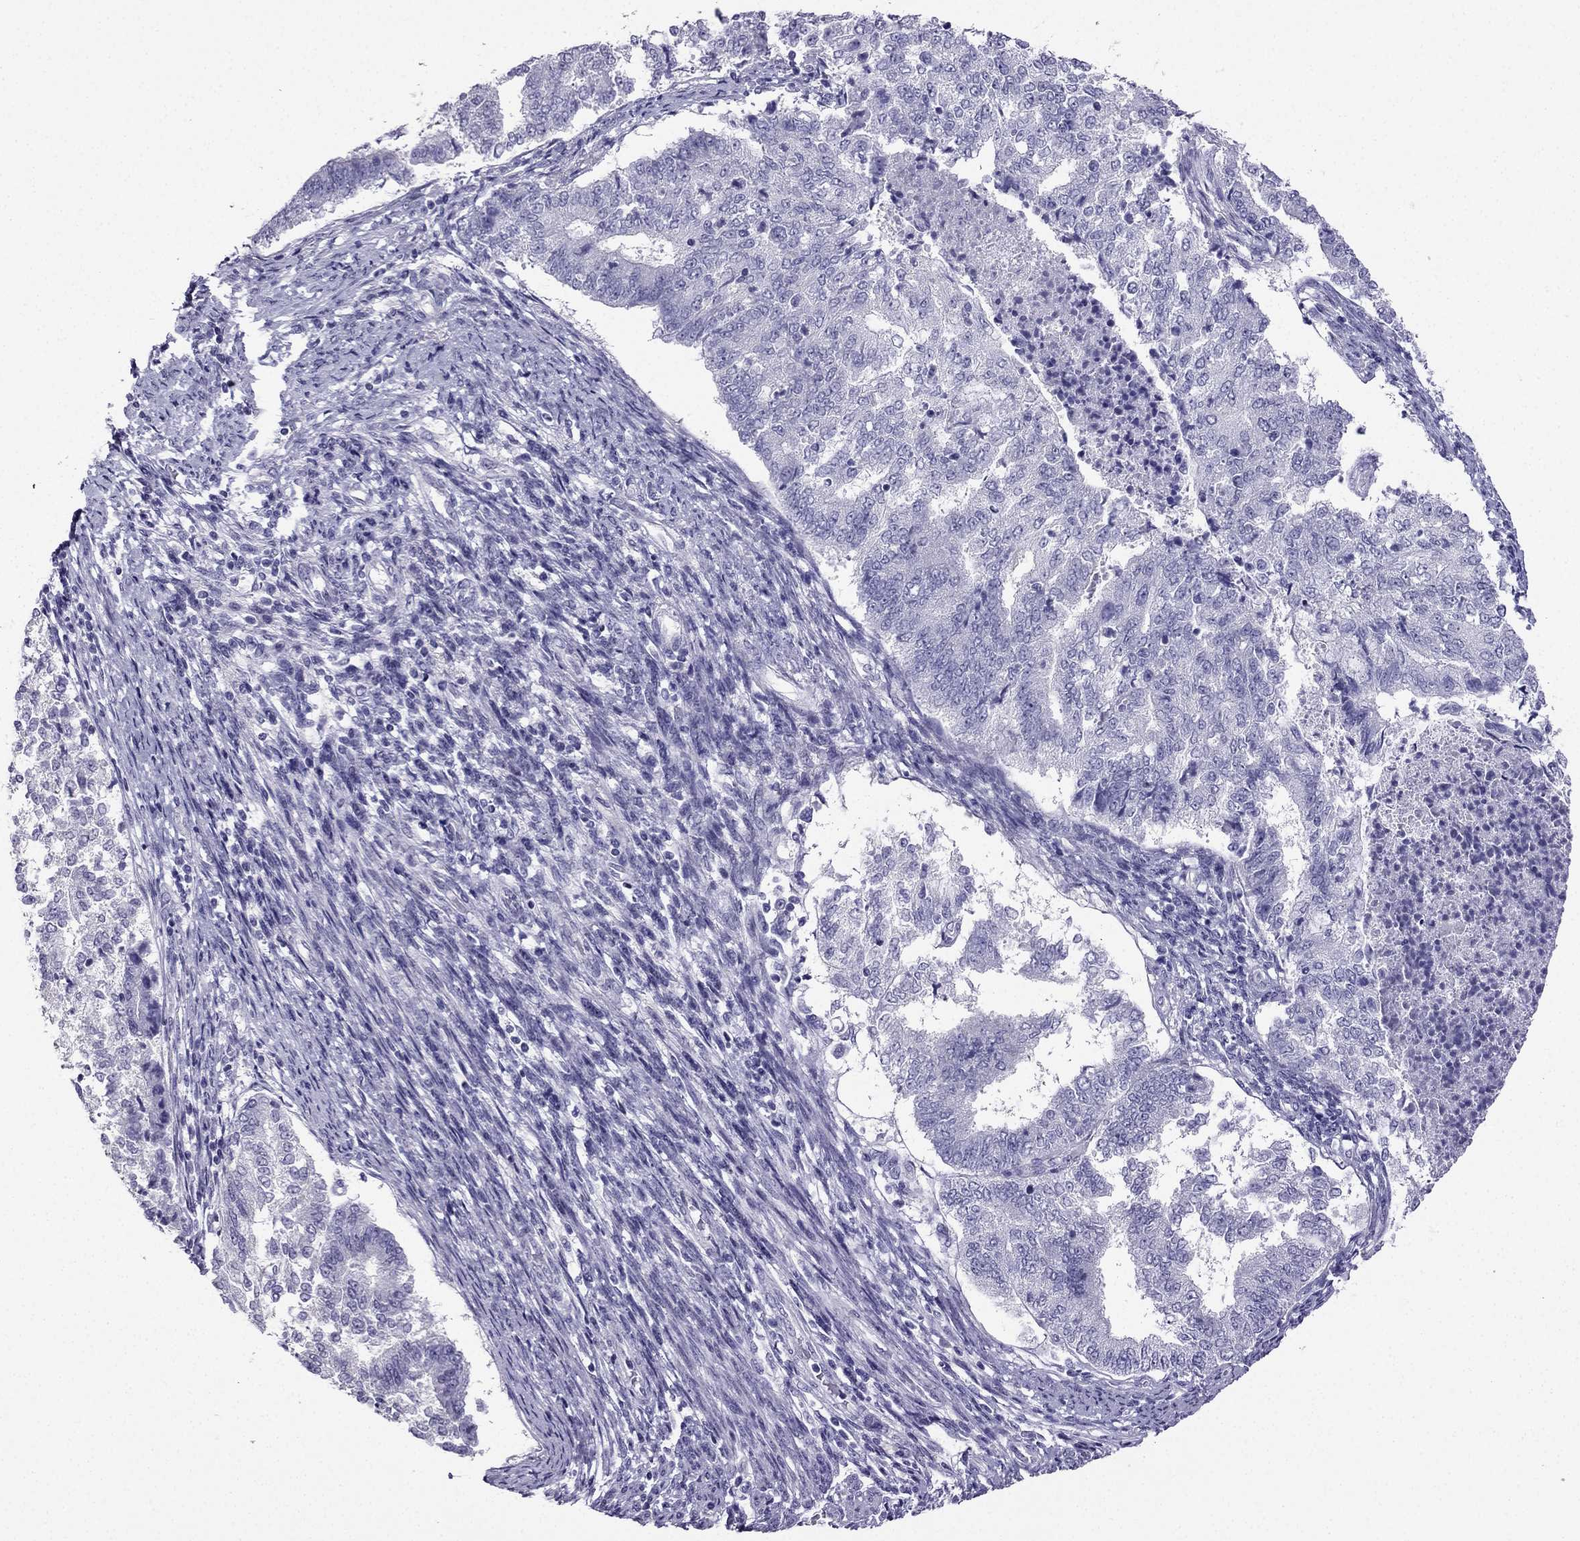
{"staining": {"intensity": "negative", "quantity": "none", "location": "none"}, "tissue": "endometrial cancer", "cell_type": "Tumor cells", "image_type": "cancer", "snomed": [{"axis": "morphology", "description": "Adenocarcinoma, NOS"}, {"axis": "topography", "description": "Endometrium"}], "caption": "DAB (3,3'-diaminobenzidine) immunohistochemical staining of endometrial cancer (adenocarcinoma) demonstrates no significant expression in tumor cells.", "gene": "KCNJ10", "patient": {"sex": "female", "age": 65}}